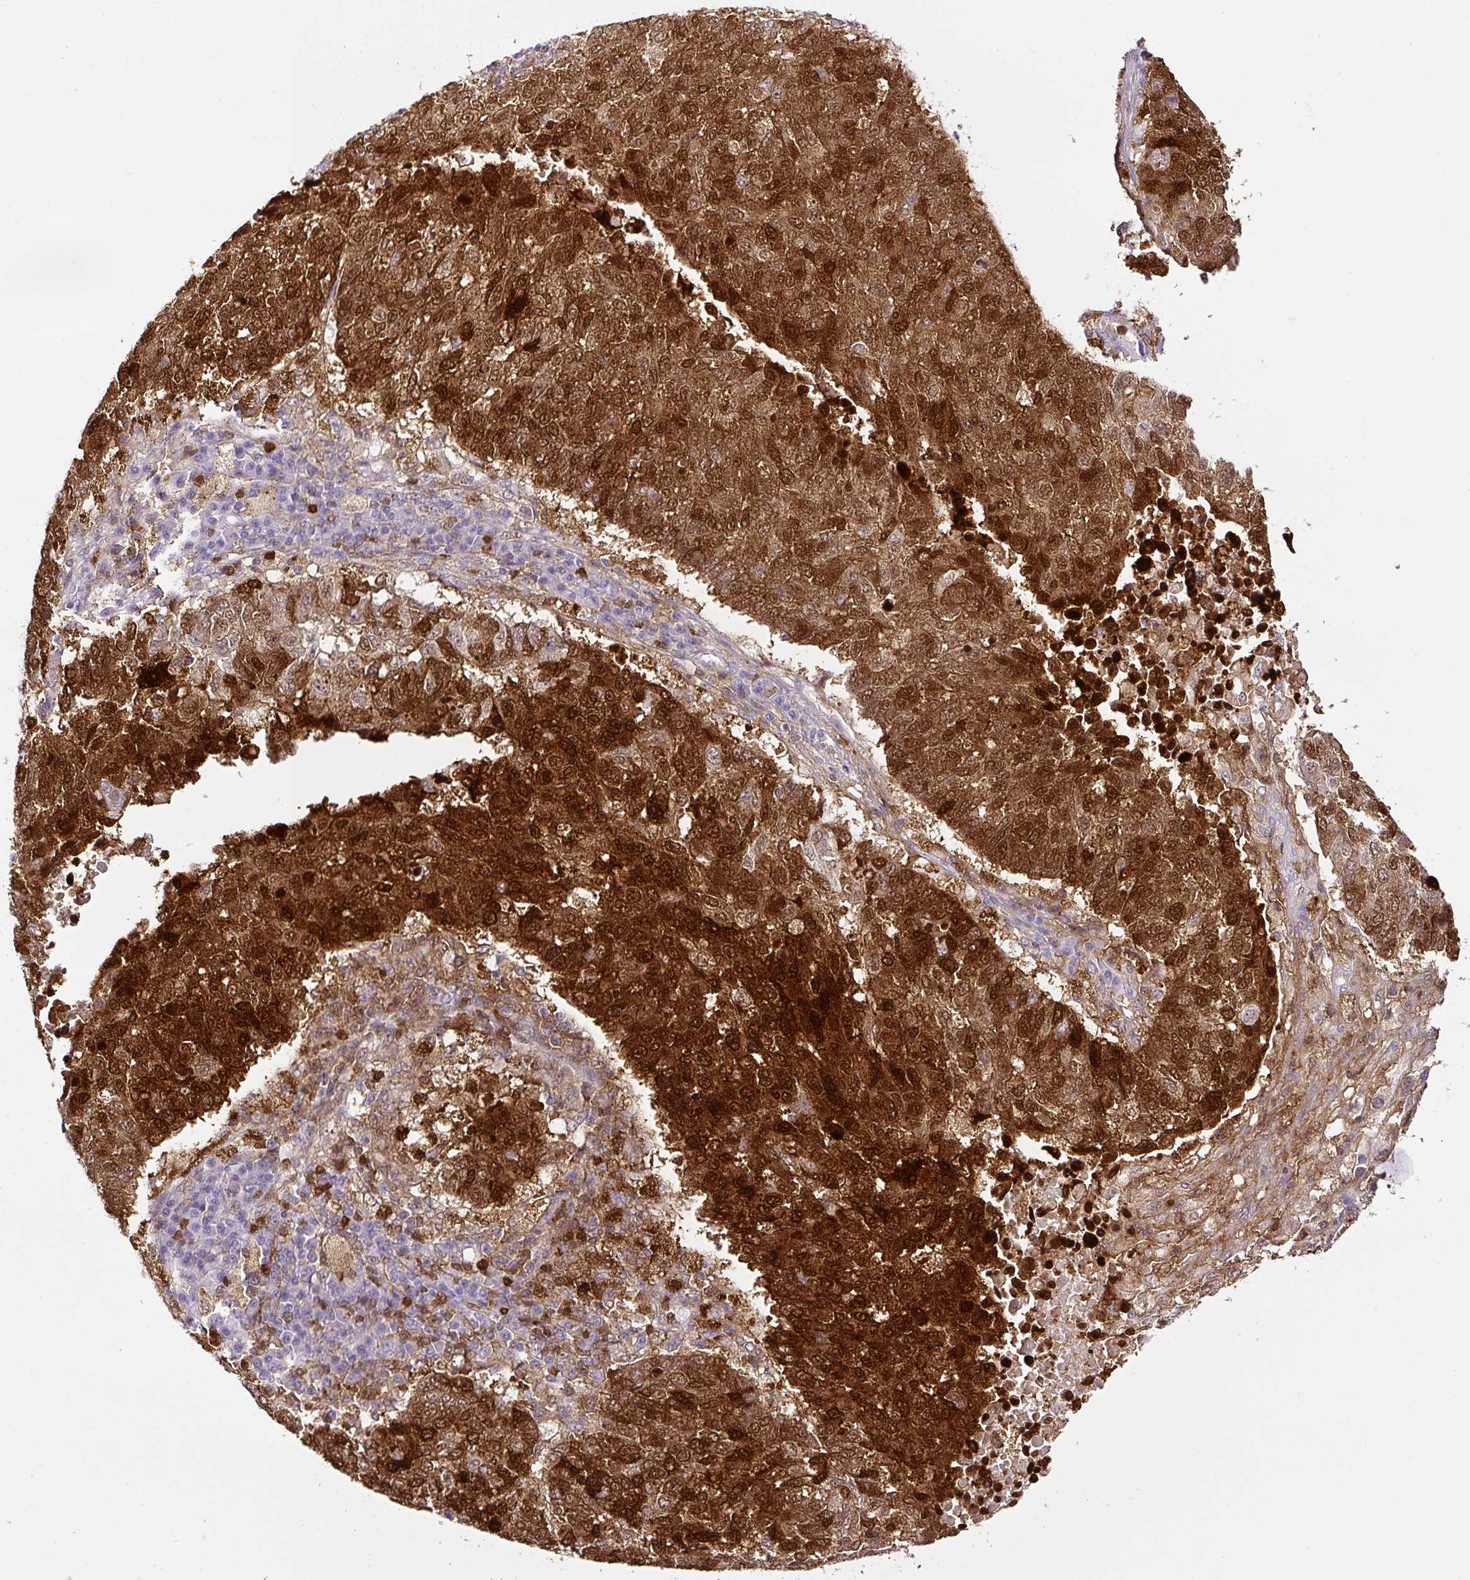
{"staining": {"intensity": "strong", "quantity": ">75%", "location": "cytoplasmic/membranous,nuclear"}, "tissue": "lung cancer", "cell_type": "Tumor cells", "image_type": "cancer", "snomed": [{"axis": "morphology", "description": "Squamous cell carcinoma, NOS"}, {"axis": "topography", "description": "Lung"}], "caption": "The immunohistochemical stain shows strong cytoplasmic/membranous and nuclear staining in tumor cells of lung cancer (squamous cell carcinoma) tissue.", "gene": "ANXA1", "patient": {"sex": "male", "age": 73}}